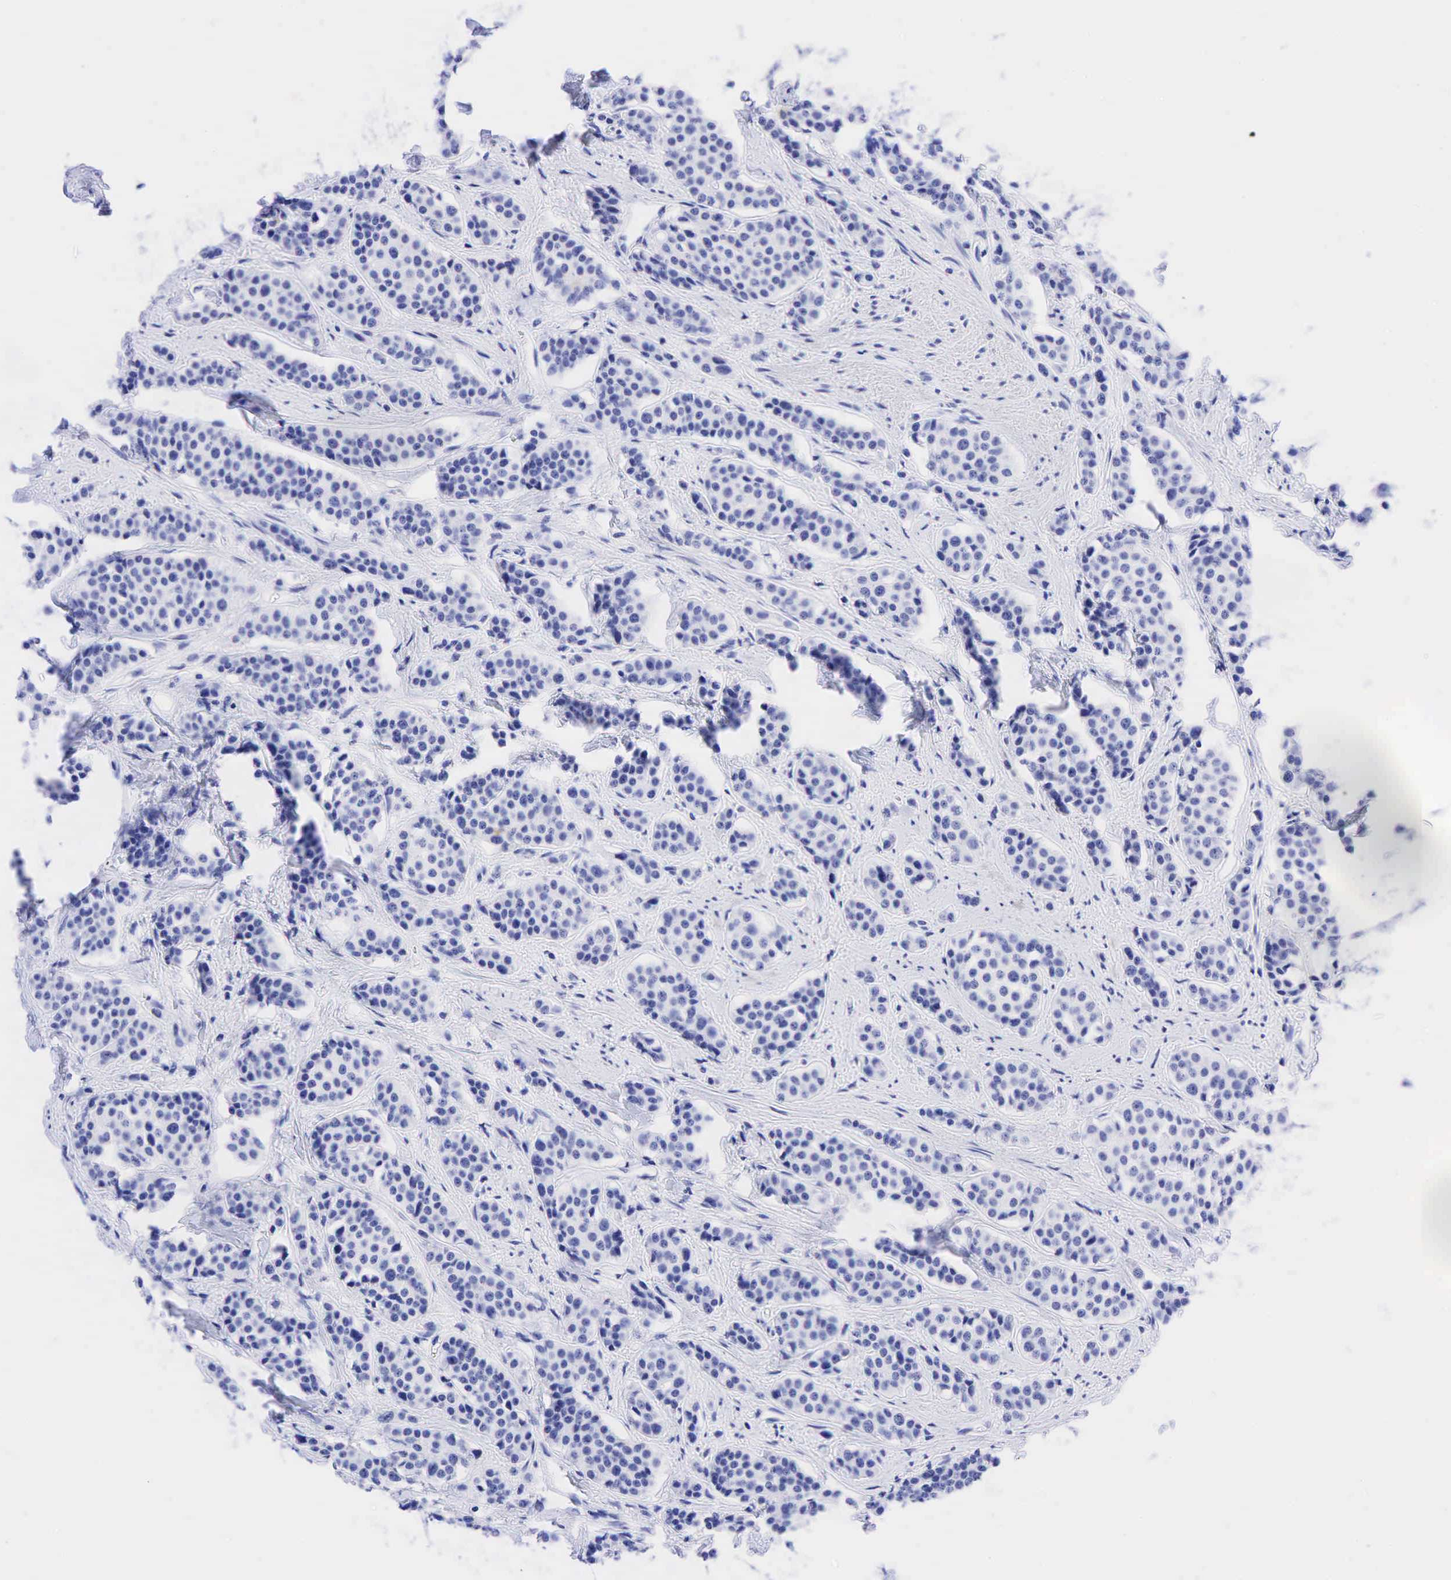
{"staining": {"intensity": "negative", "quantity": "none", "location": "none"}, "tissue": "carcinoid", "cell_type": "Tumor cells", "image_type": "cancer", "snomed": [{"axis": "morphology", "description": "Carcinoid, malignant, NOS"}, {"axis": "topography", "description": "Small intestine"}], "caption": "This is an immunohistochemistry image of carcinoid. There is no staining in tumor cells.", "gene": "CEACAM5", "patient": {"sex": "male", "age": 60}}